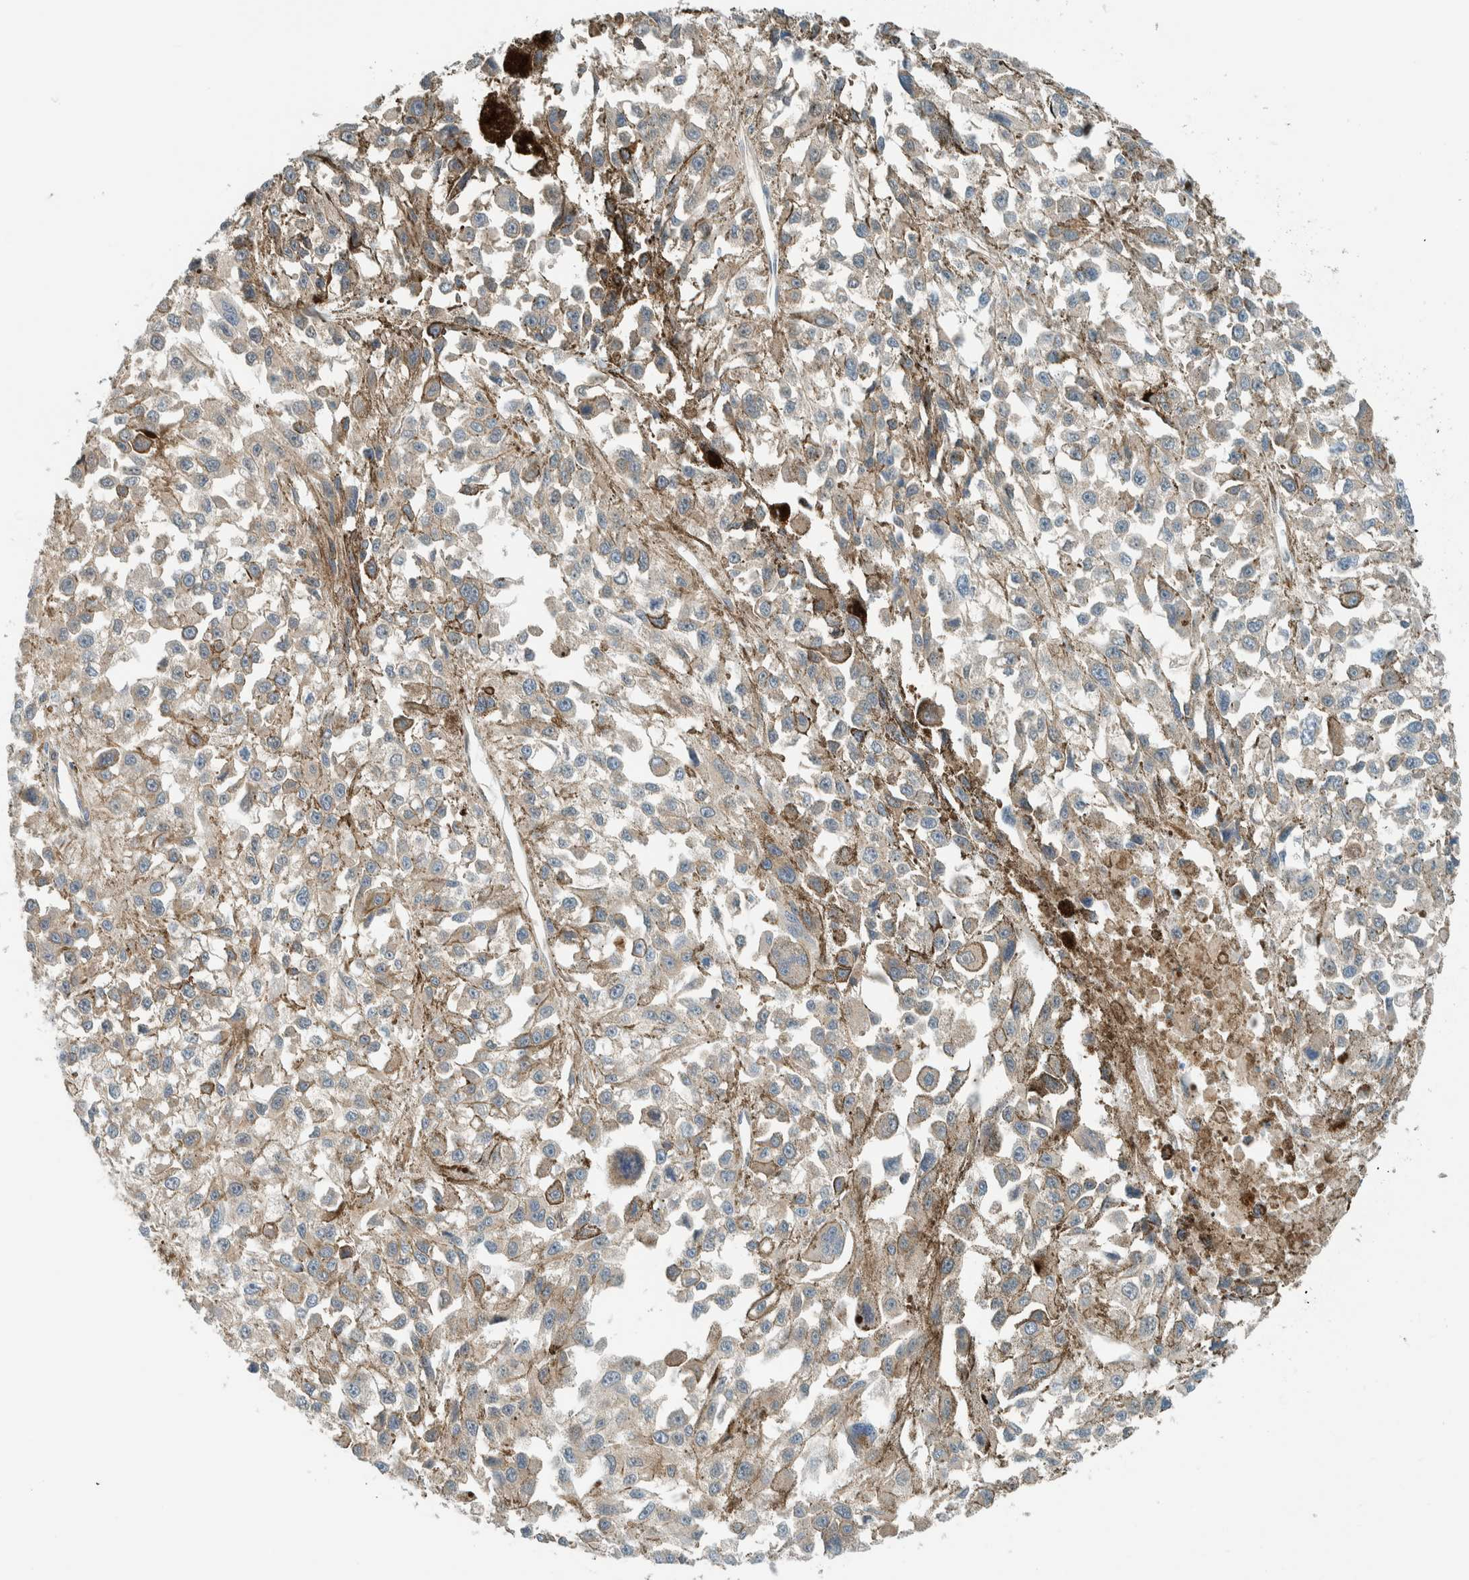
{"staining": {"intensity": "negative", "quantity": "none", "location": "none"}, "tissue": "melanoma", "cell_type": "Tumor cells", "image_type": "cancer", "snomed": [{"axis": "morphology", "description": "Malignant melanoma, Metastatic site"}, {"axis": "topography", "description": "Lymph node"}], "caption": "Tumor cells are negative for brown protein staining in malignant melanoma (metastatic site).", "gene": "NXN", "patient": {"sex": "male", "age": 59}}